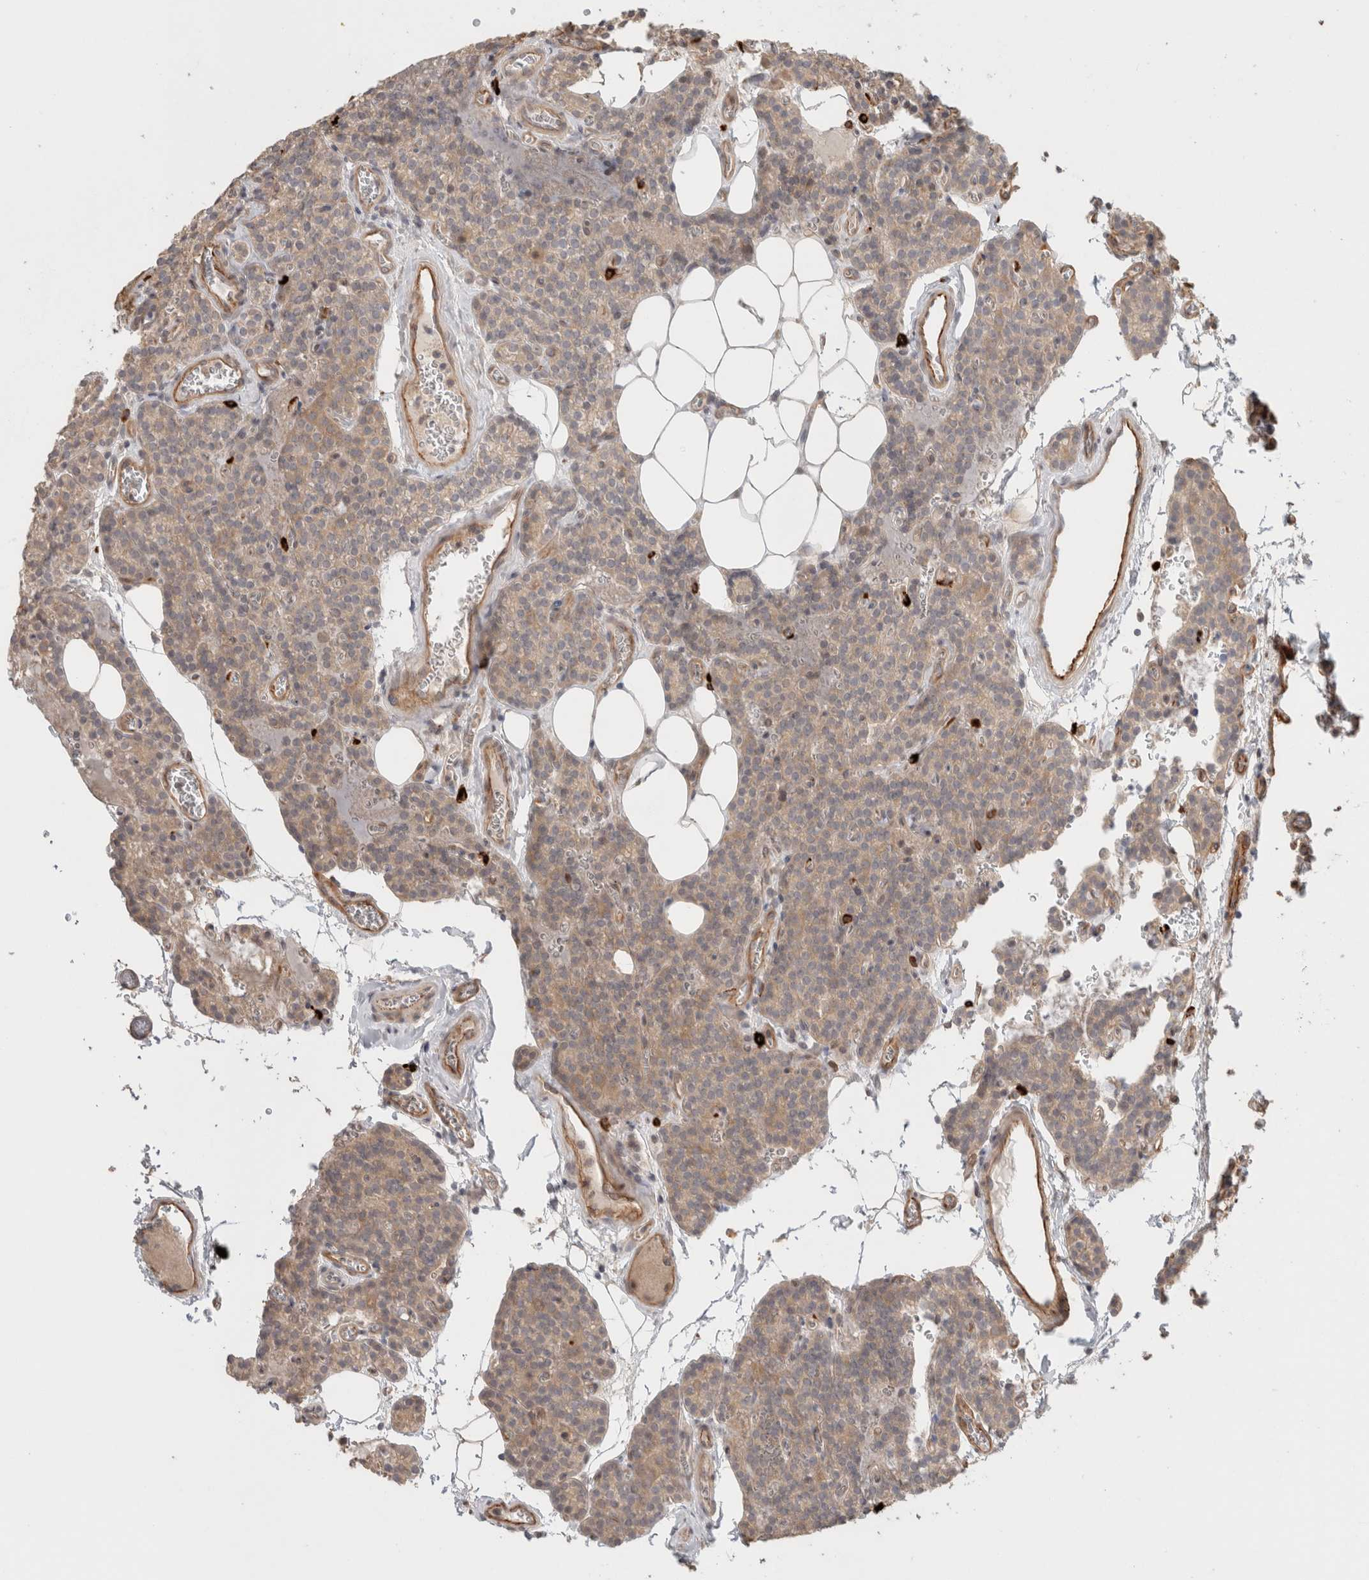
{"staining": {"intensity": "weak", "quantity": "25%-75%", "location": "cytoplasmic/membranous"}, "tissue": "parathyroid gland", "cell_type": "Glandular cells", "image_type": "normal", "snomed": [{"axis": "morphology", "description": "Normal tissue, NOS"}, {"axis": "topography", "description": "Parathyroid gland"}], "caption": "Immunohistochemical staining of normal human parathyroid gland reveals low levels of weak cytoplasmic/membranous staining in about 25%-75% of glandular cells. Nuclei are stained in blue.", "gene": "HSPG2", "patient": {"sex": "female", "age": 64}}